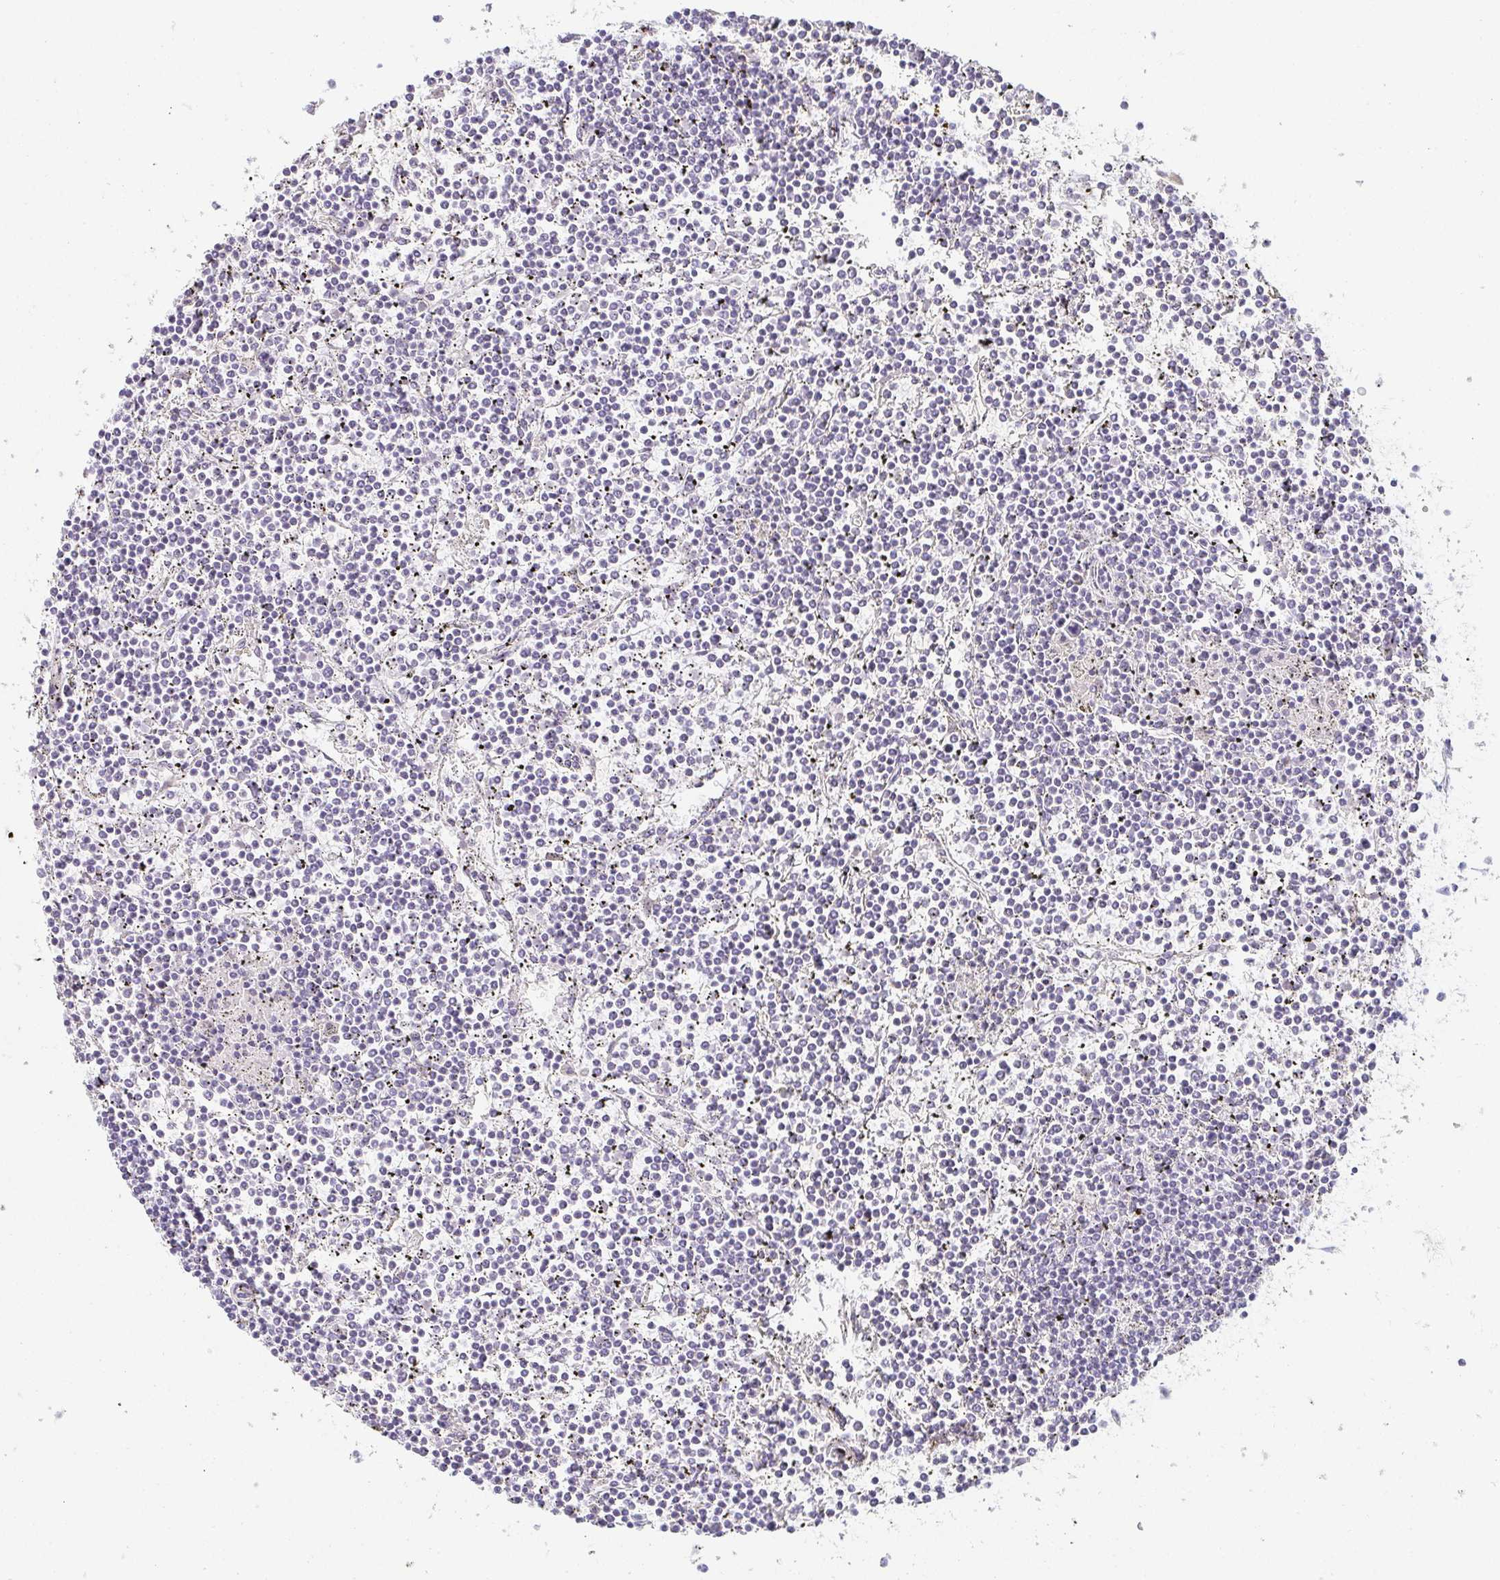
{"staining": {"intensity": "negative", "quantity": "none", "location": "none"}, "tissue": "lymphoma", "cell_type": "Tumor cells", "image_type": "cancer", "snomed": [{"axis": "morphology", "description": "Malignant lymphoma, non-Hodgkin's type, Low grade"}, {"axis": "topography", "description": "Spleen"}], "caption": "High magnification brightfield microscopy of malignant lymphoma, non-Hodgkin's type (low-grade) stained with DAB (brown) and counterstained with hematoxylin (blue): tumor cells show no significant positivity.", "gene": "PRR27", "patient": {"sex": "female", "age": 19}}